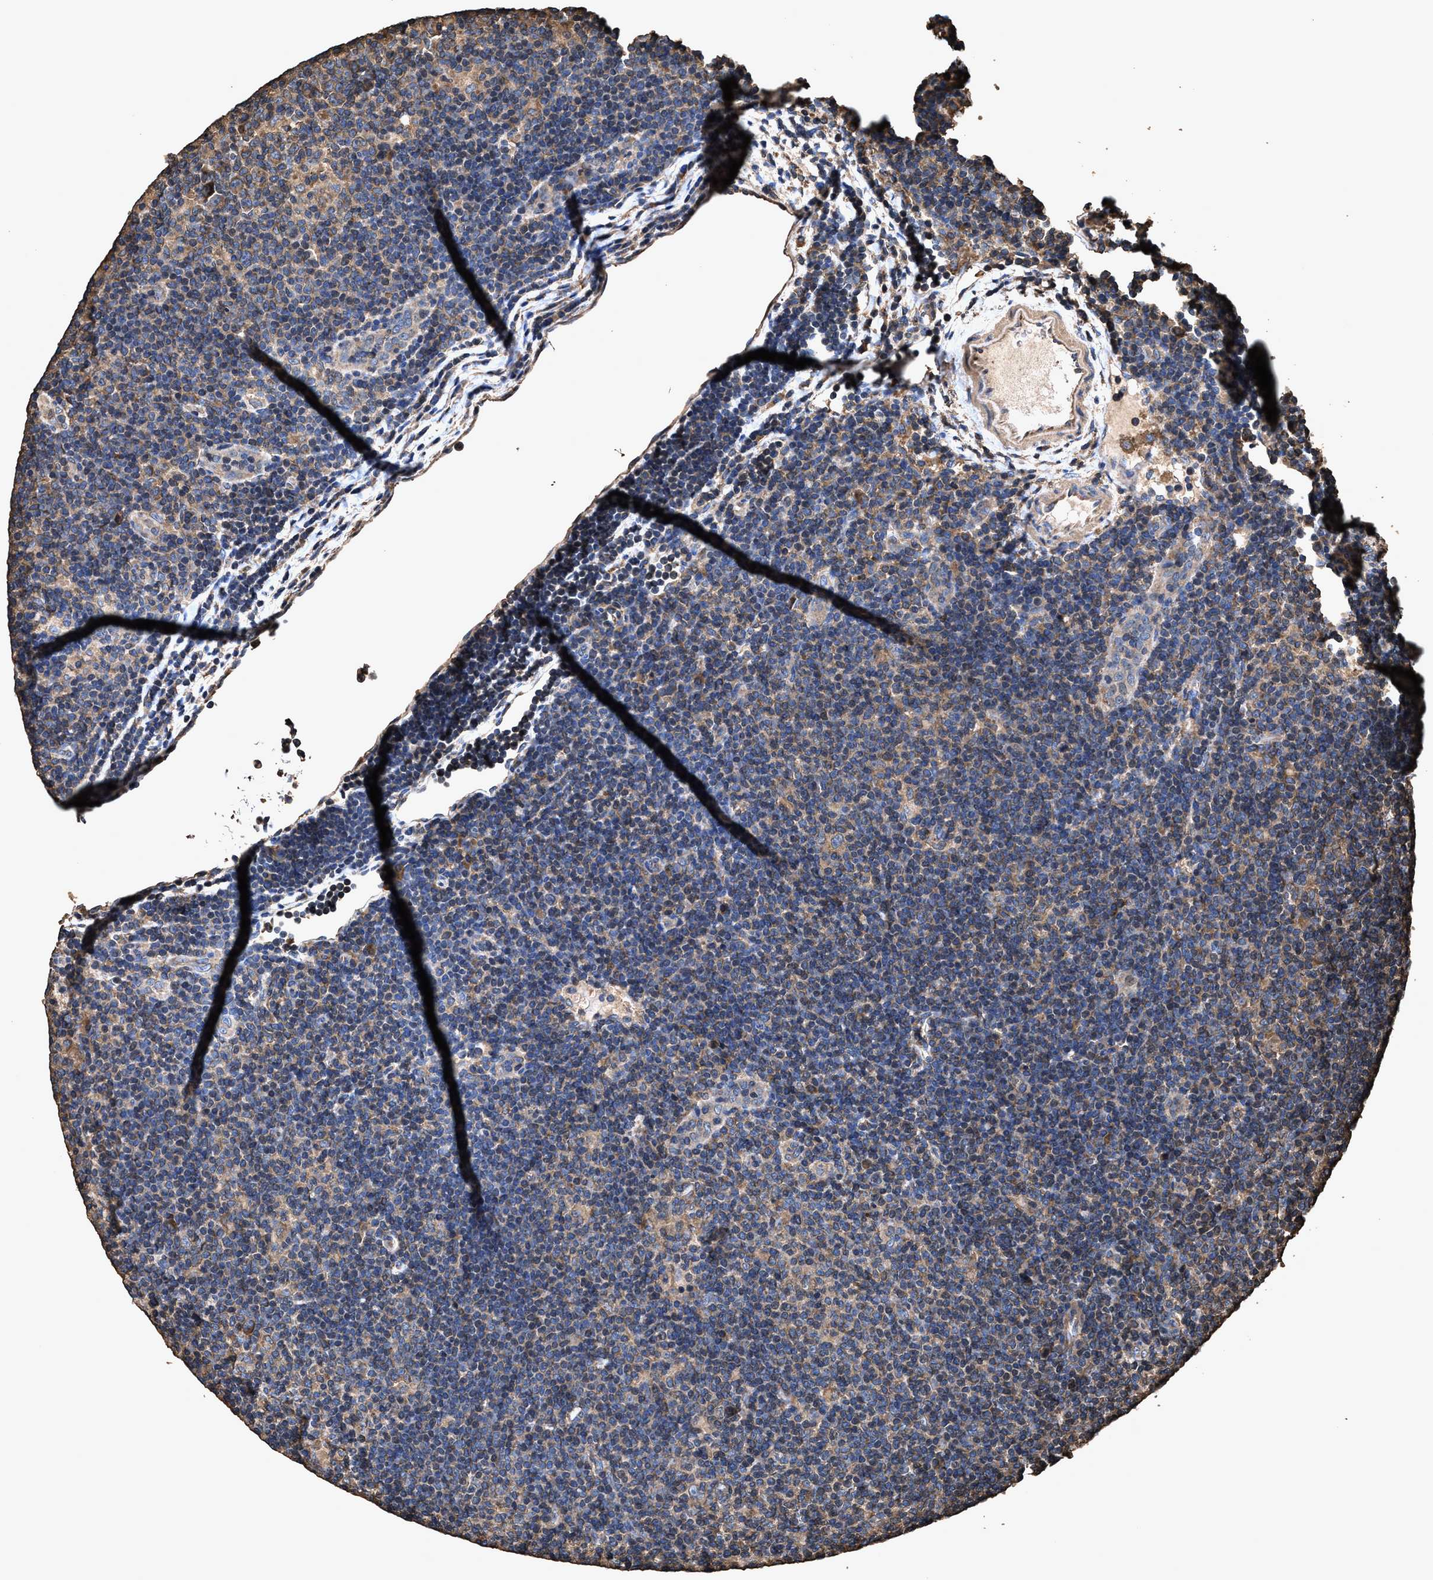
{"staining": {"intensity": "weak", "quantity": ">75%", "location": "cytoplasmic/membranous"}, "tissue": "lymphoma", "cell_type": "Tumor cells", "image_type": "cancer", "snomed": [{"axis": "morphology", "description": "Hodgkin's disease, NOS"}, {"axis": "topography", "description": "Lymph node"}], "caption": "Brown immunohistochemical staining in human Hodgkin's disease demonstrates weak cytoplasmic/membranous expression in about >75% of tumor cells.", "gene": "ZMYND19", "patient": {"sex": "female", "age": 57}}